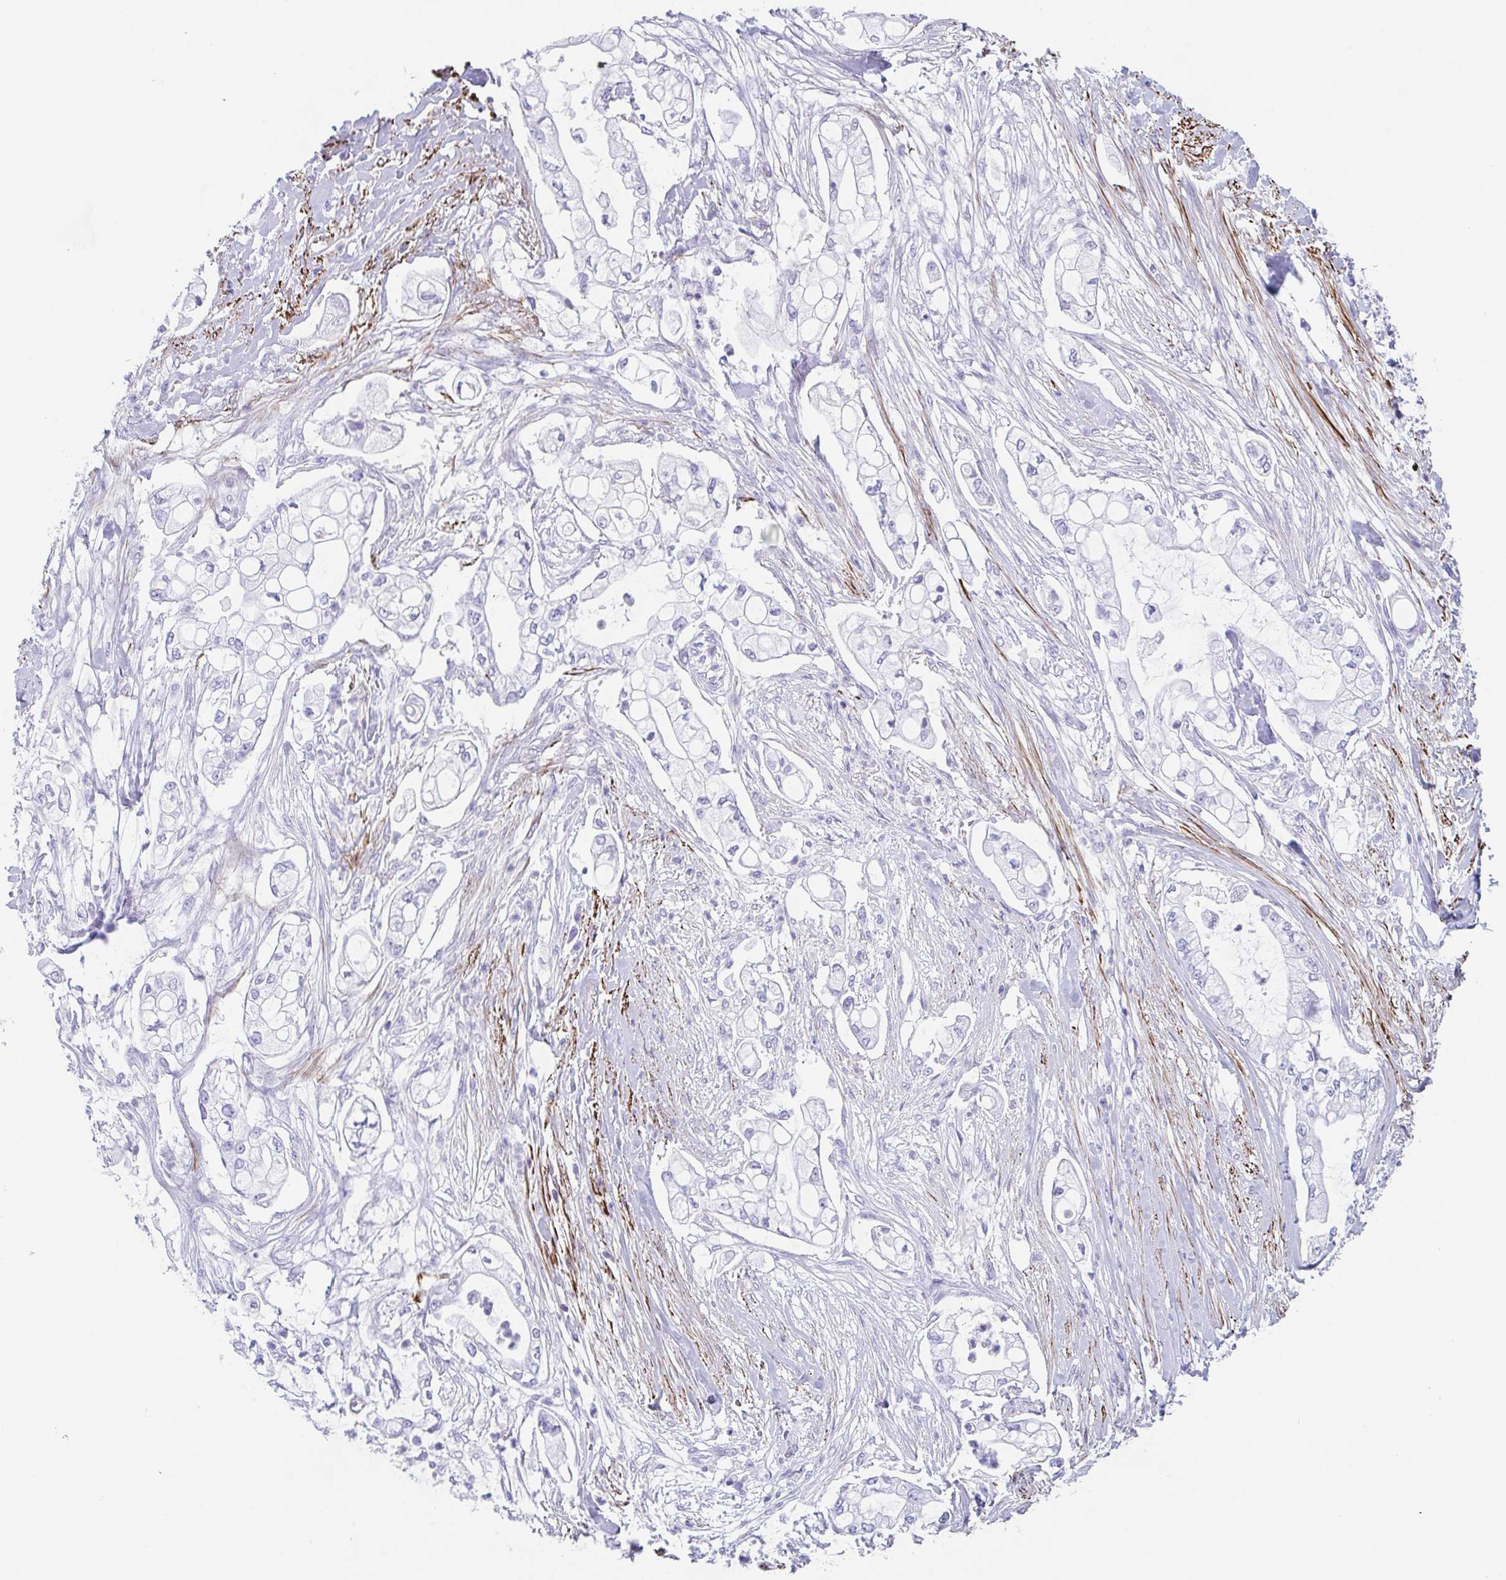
{"staining": {"intensity": "negative", "quantity": "none", "location": "none"}, "tissue": "pancreatic cancer", "cell_type": "Tumor cells", "image_type": "cancer", "snomed": [{"axis": "morphology", "description": "Adenocarcinoma, NOS"}, {"axis": "topography", "description": "Pancreas"}], "caption": "The immunohistochemistry (IHC) histopathology image has no significant positivity in tumor cells of pancreatic cancer tissue.", "gene": "TAS2R41", "patient": {"sex": "female", "age": 69}}